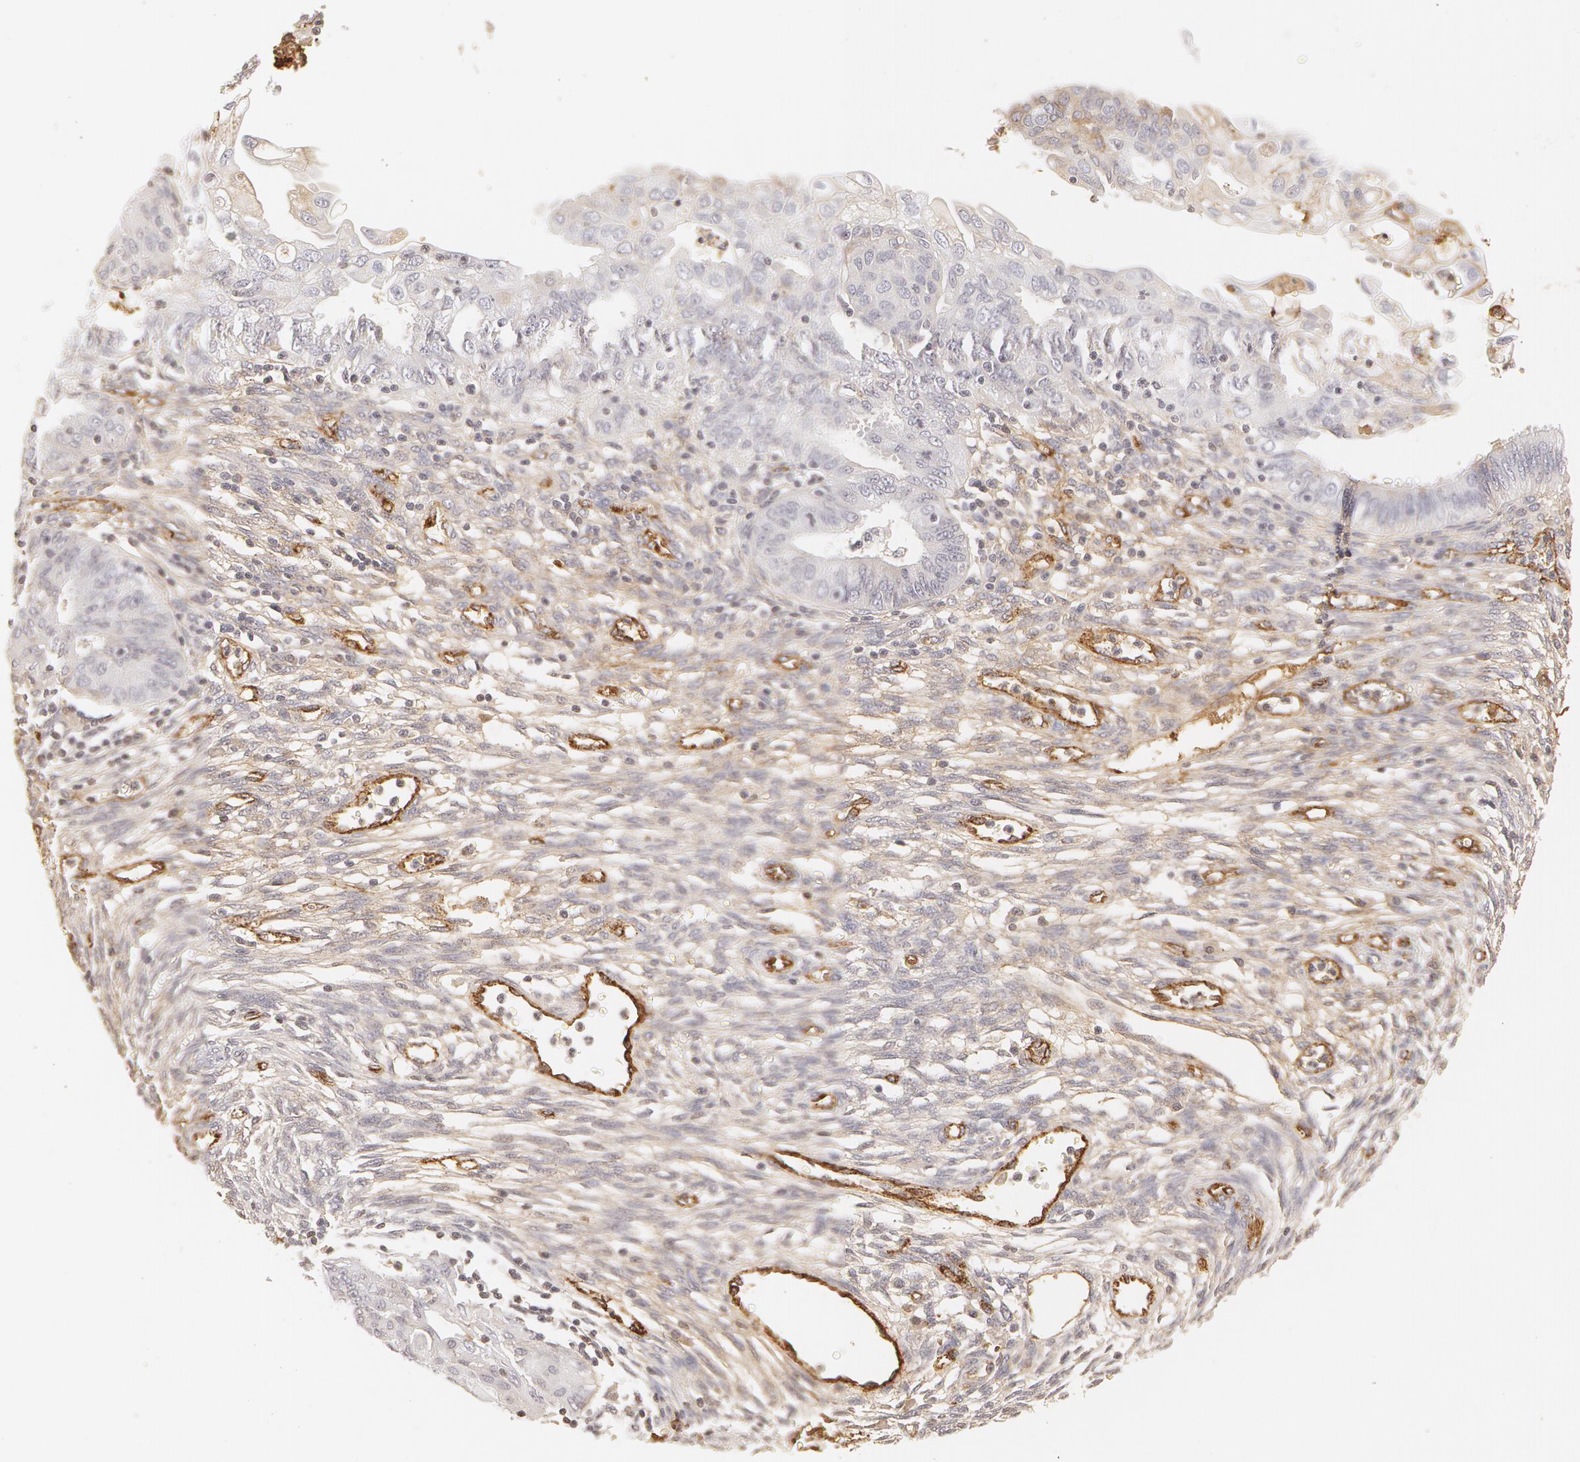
{"staining": {"intensity": "negative", "quantity": "none", "location": "none"}, "tissue": "endometrial cancer", "cell_type": "Tumor cells", "image_type": "cancer", "snomed": [{"axis": "morphology", "description": "Adenocarcinoma, NOS"}, {"axis": "topography", "description": "Endometrium"}], "caption": "DAB (3,3'-diaminobenzidine) immunohistochemical staining of human endometrial adenocarcinoma reveals no significant positivity in tumor cells.", "gene": "VWF", "patient": {"sex": "female", "age": 51}}